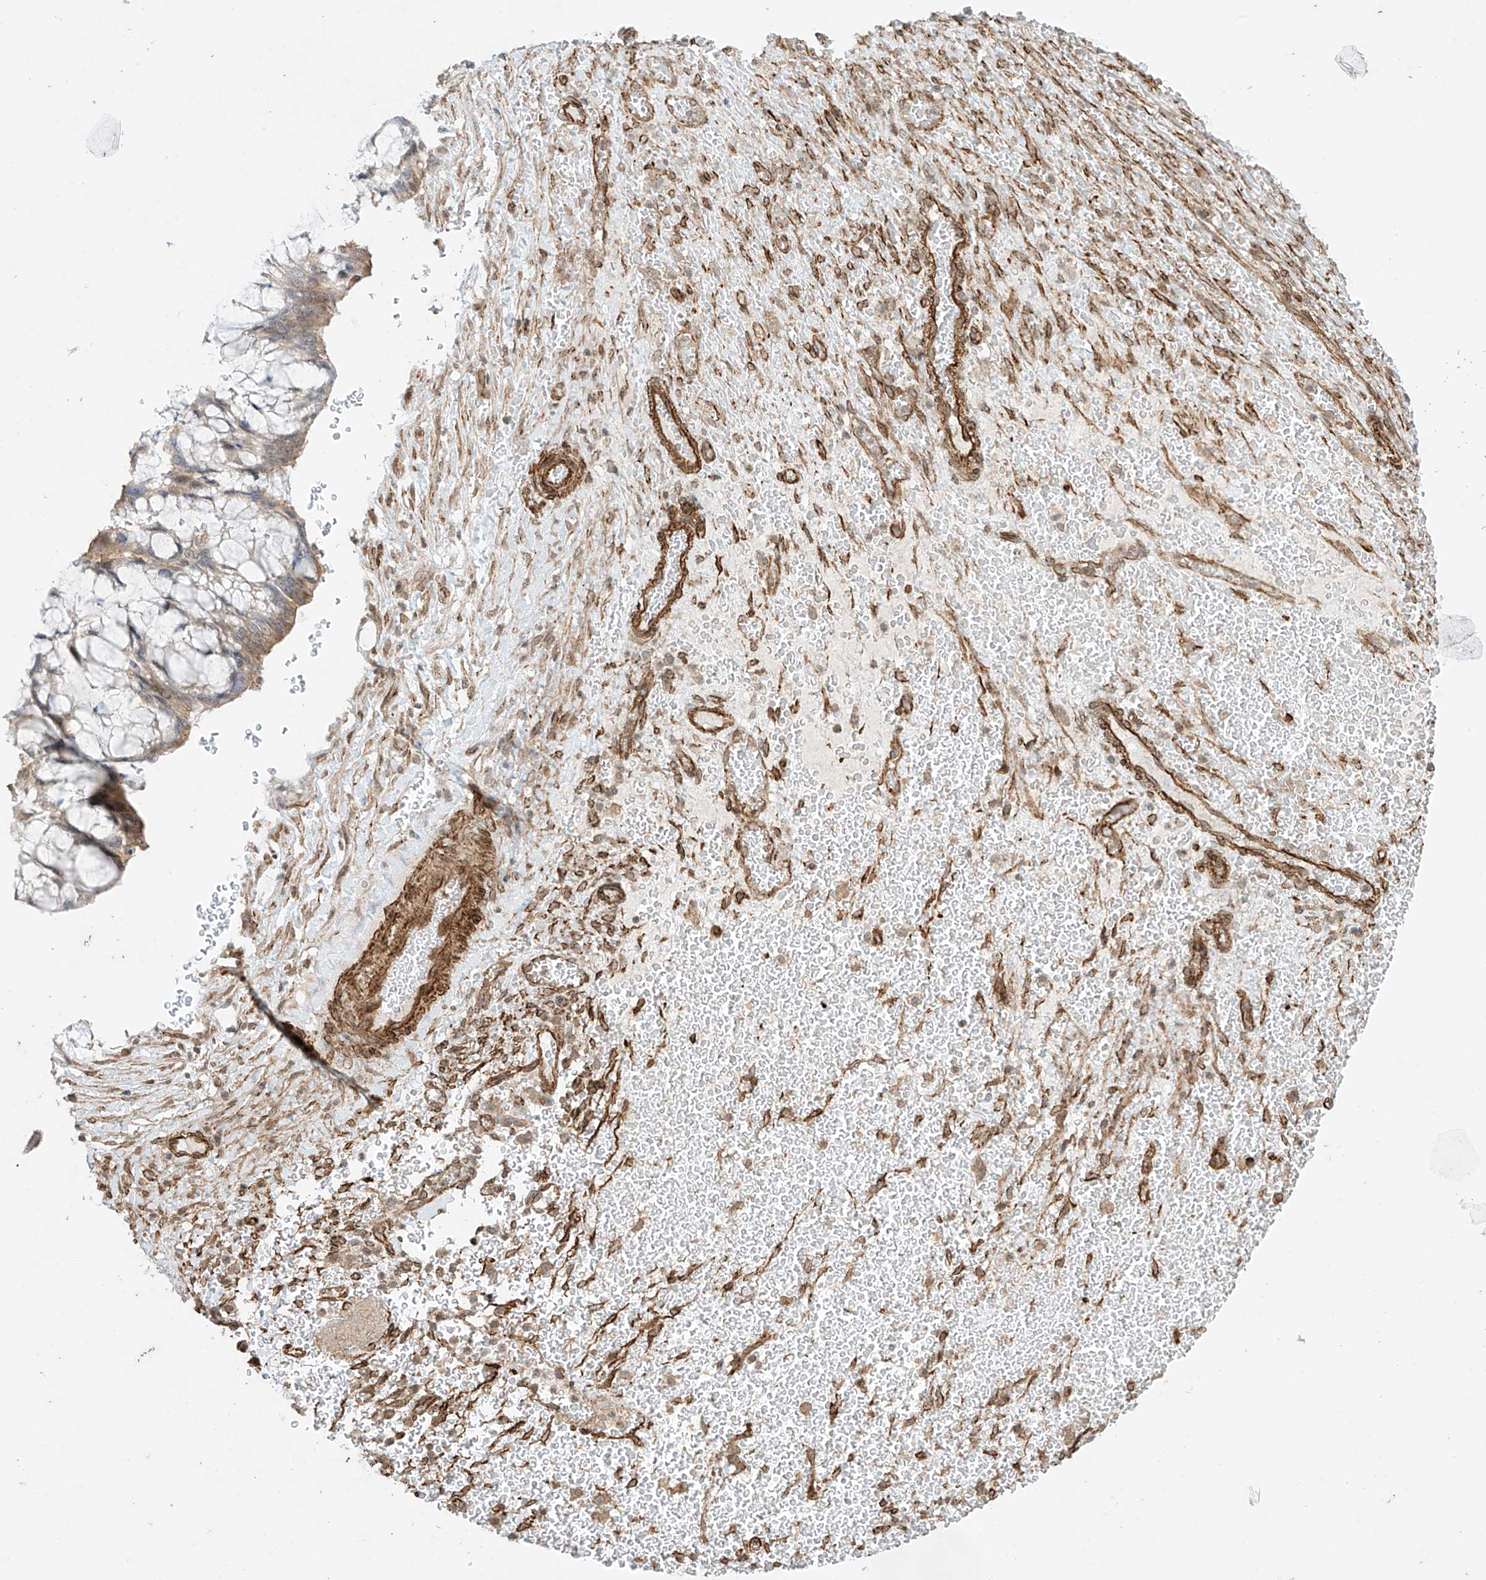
{"staining": {"intensity": "moderate", "quantity": "25%-75%", "location": "cytoplasmic/membranous"}, "tissue": "ovarian cancer", "cell_type": "Tumor cells", "image_type": "cancer", "snomed": [{"axis": "morphology", "description": "Cystadenocarcinoma, mucinous, NOS"}, {"axis": "topography", "description": "Ovary"}], "caption": "Ovarian cancer (mucinous cystadenocarcinoma) stained for a protein (brown) exhibits moderate cytoplasmic/membranous positive staining in about 25%-75% of tumor cells.", "gene": "TTLL5", "patient": {"sex": "female", "age": 37}}